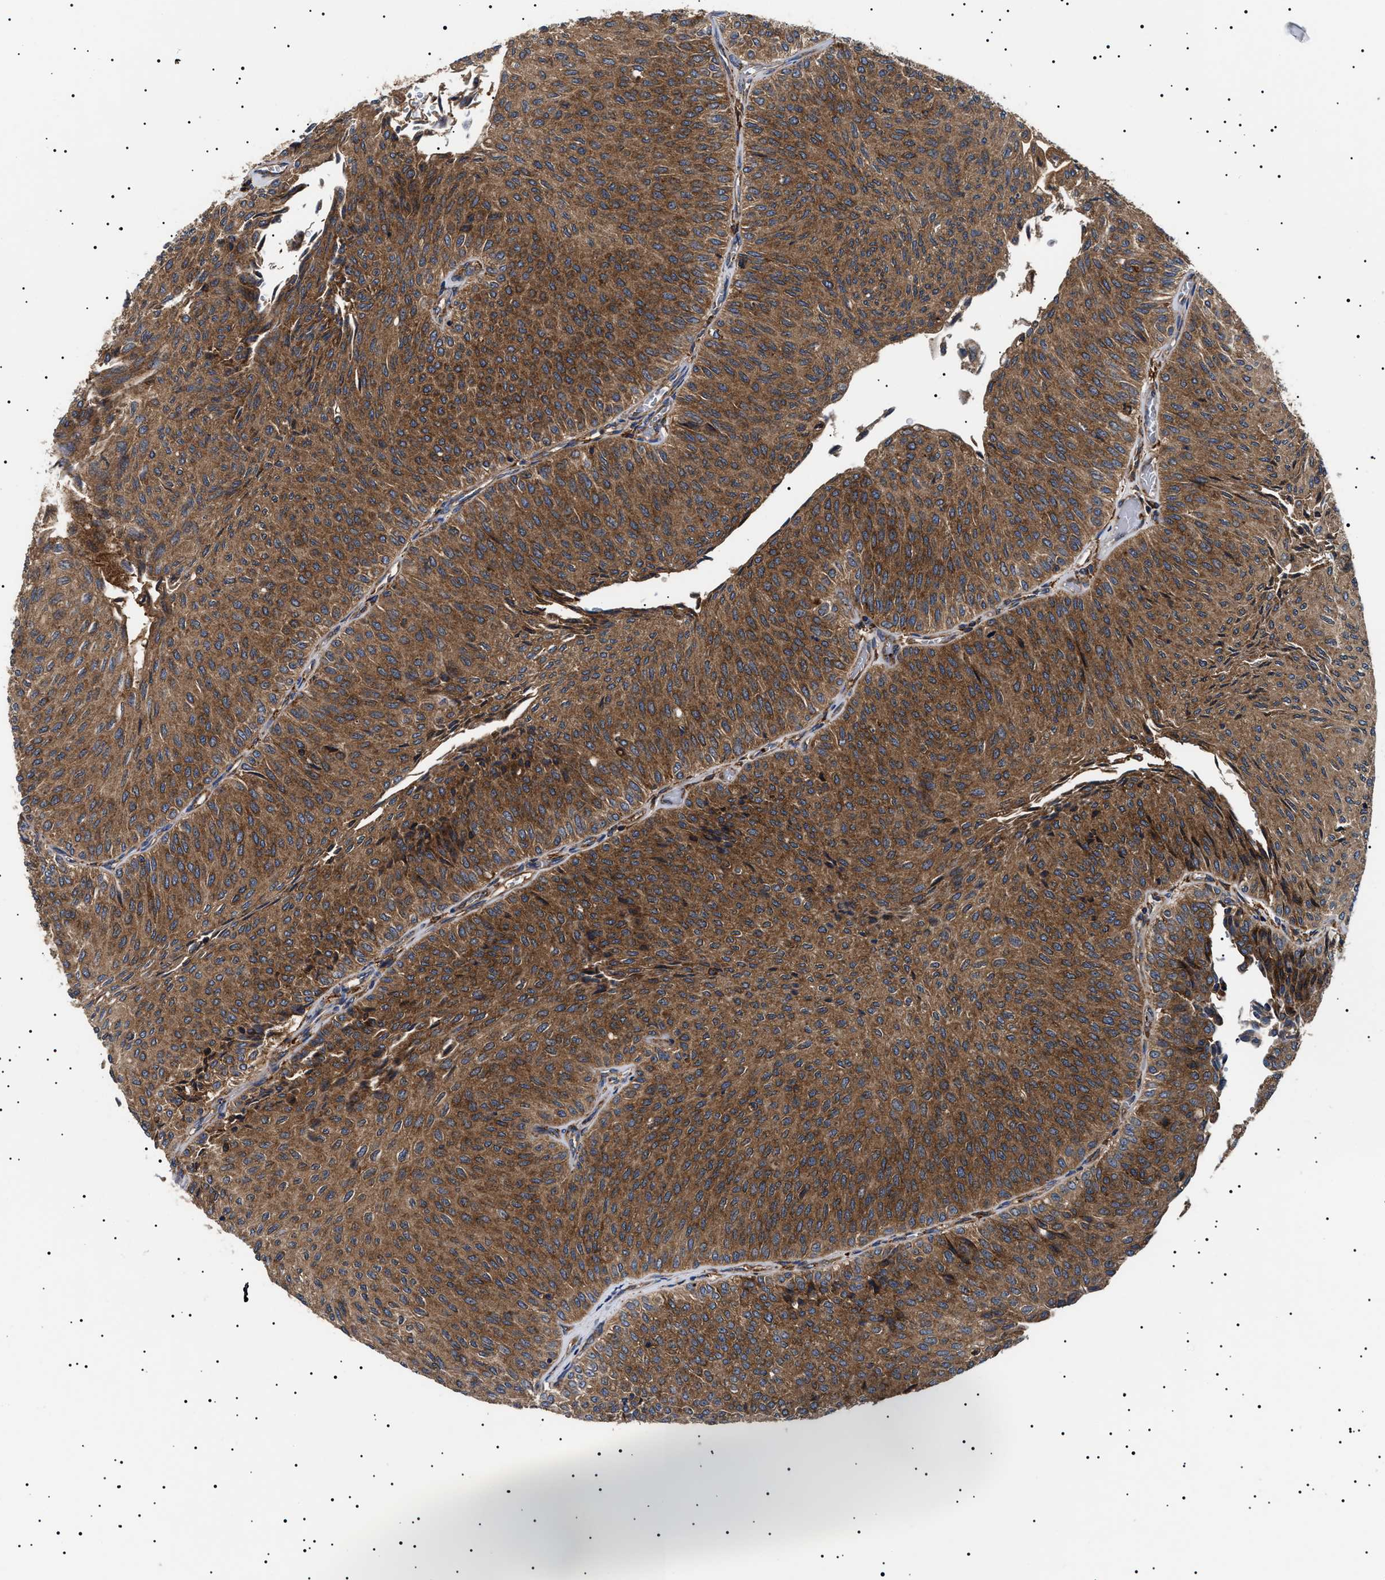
{"staining": {"intensity": "moderate", "quantity": ">75%", "location": "cytoplasmic/membranous"}, "tissue": "urothelial cancer", "cell_type": "Tumor cells", "image_type": "cancer", "snomed": [{"axis": "morphology", "description": "Urothelial carcinoma, Low grade"}, {"axis": "topography", "description": "Urinary bladder"}], "caption": "Approximately >75% of tumor cells in human urothelial cancer show moderate cytoplasmic/membranous protein expression as visualized by brown immunohistochemical staining.", "gene": "TPP2", "patient": {"sex": "male", "age": 78}}